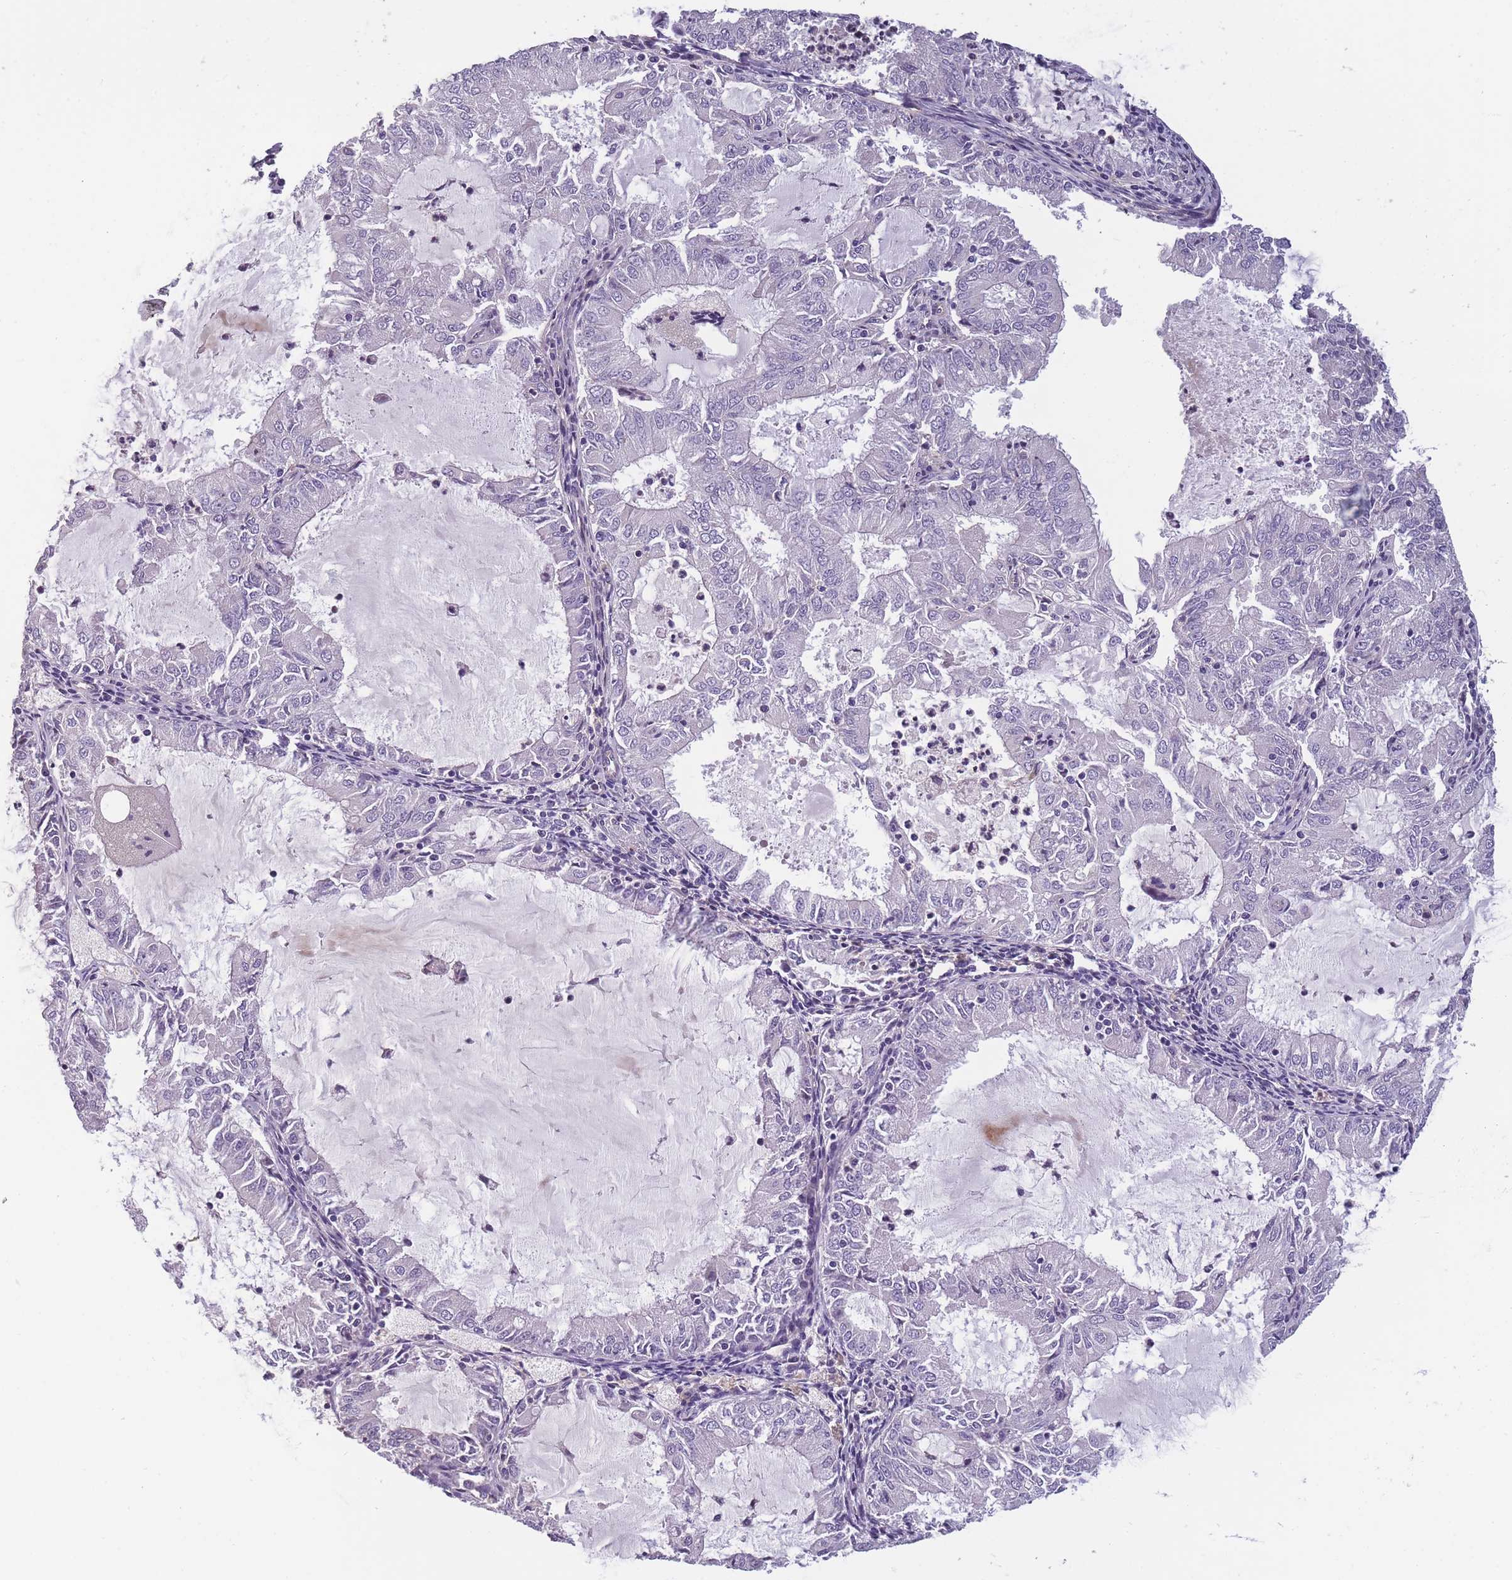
{"staining": {"intensity": "negative", "quantity": "none", "location": "none"}, "tissue": "endometrial cancer", "cell_type": "Tumor cells", "image_type": "cancer", "snomed": [{"axis": "morphology", "description": "Adenocarcinoma, NOS"}, {"axis": "topography", "description": "Endometrium"}], "caption": "A photomicrograph of endometrial cancer stained for a protein shows no brown staining in tumor cells. (Stains: DAB (3,3'-diaminobenzidine) immunohistochemistry with hematoxylin counter stain, Microscopy: brightfield microscopy at high magnification).", "gene": "FAM83F", "patient": {"sex": "female", "age": 57}}